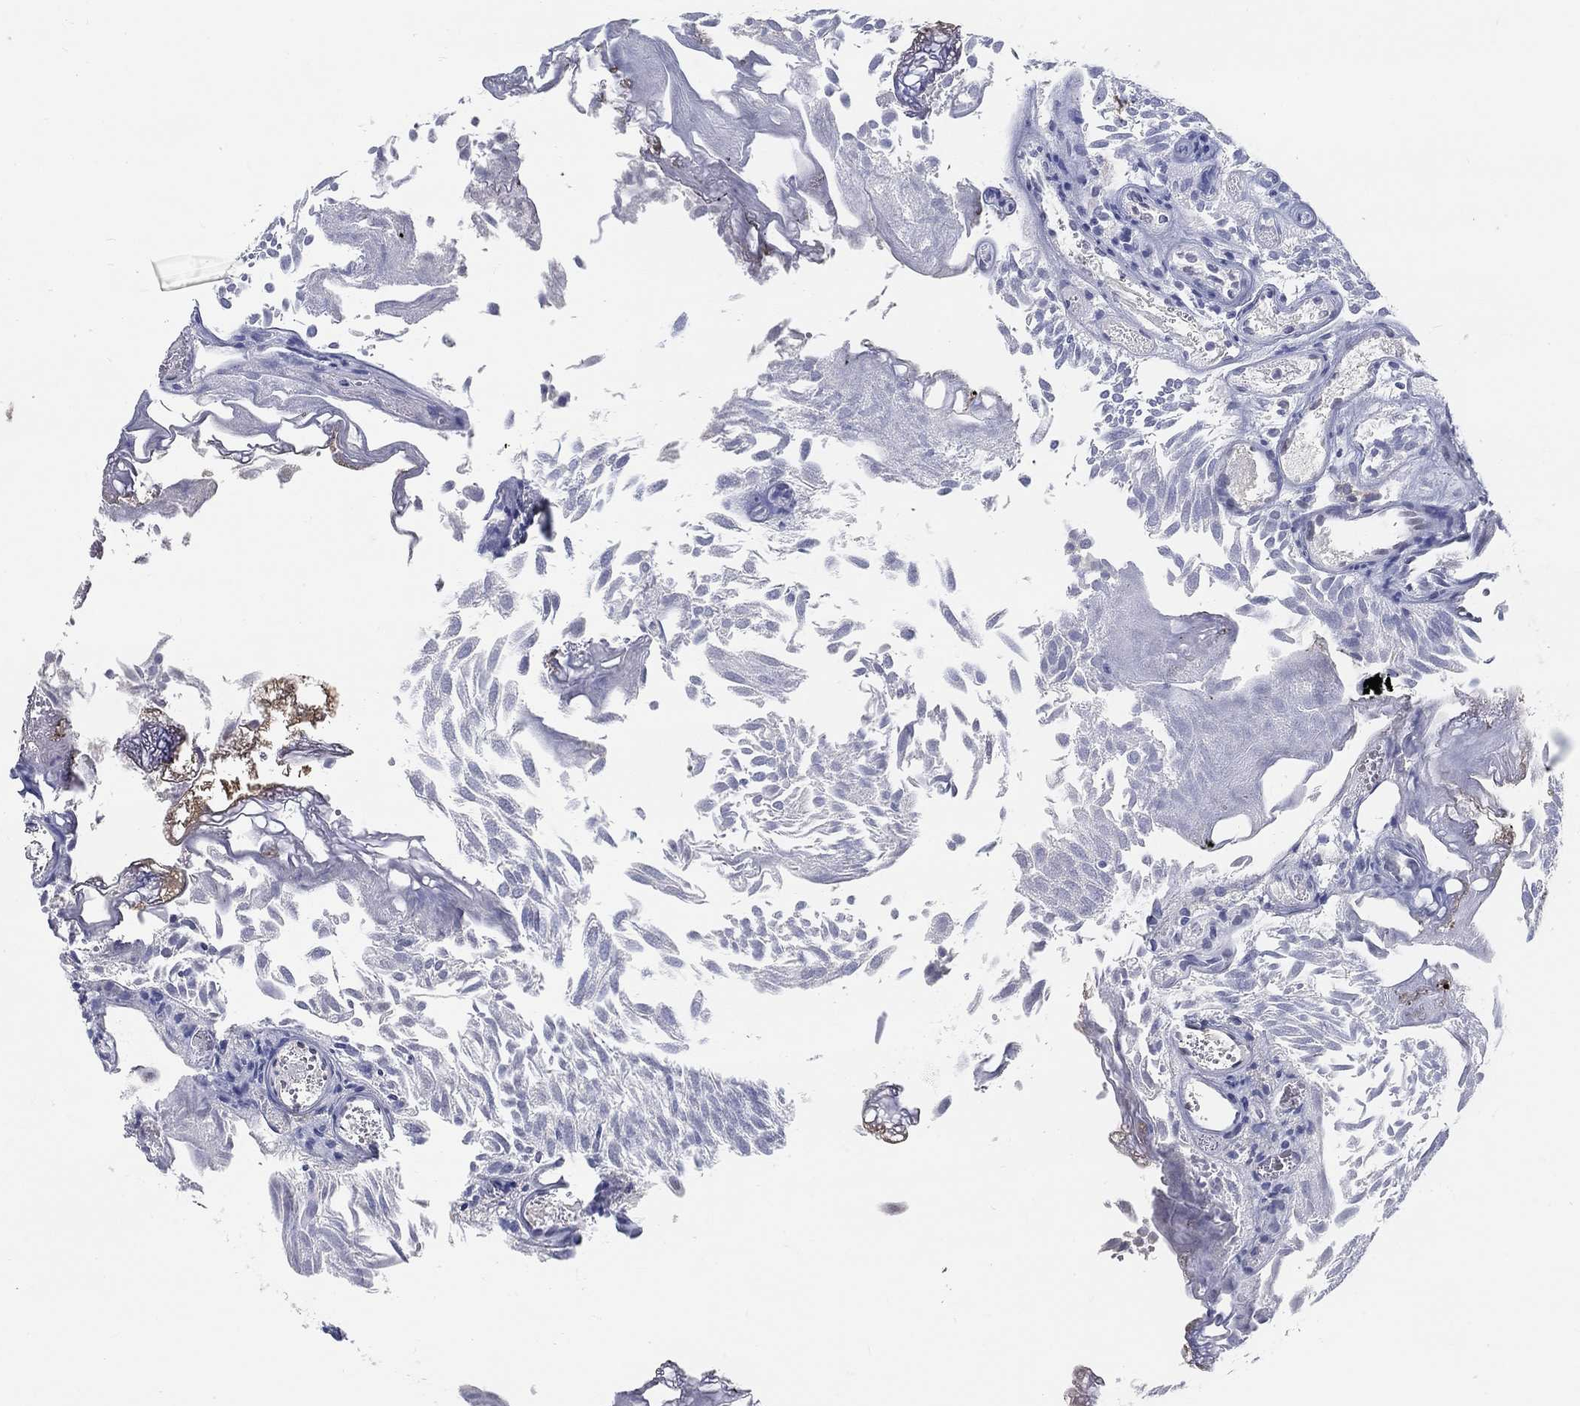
{"staining": {"intensity": "negative", "quantity": "none", "location": "none"}, "tissue": "urothelial cancer", "cell_type": "Tumor cells", "image_type": "cancer", "snomed": [{"axis": "morphology", "description": "Urothelial carcinoma, Low grade"}, {"axis": "topography", "description": "Urinary bladder"}], "caption": "Photomicrograph shows no protein positivity in tumor cells of low-grade urothelial carcinoma tissue. The staining was performed using DAB to visualize the protein expression in brown, while the nuclei were stained in blue with hematoxylin (Magnification: 20x).", "gene": "FGF2", "patient": {"sex": "male", "age": 52}}